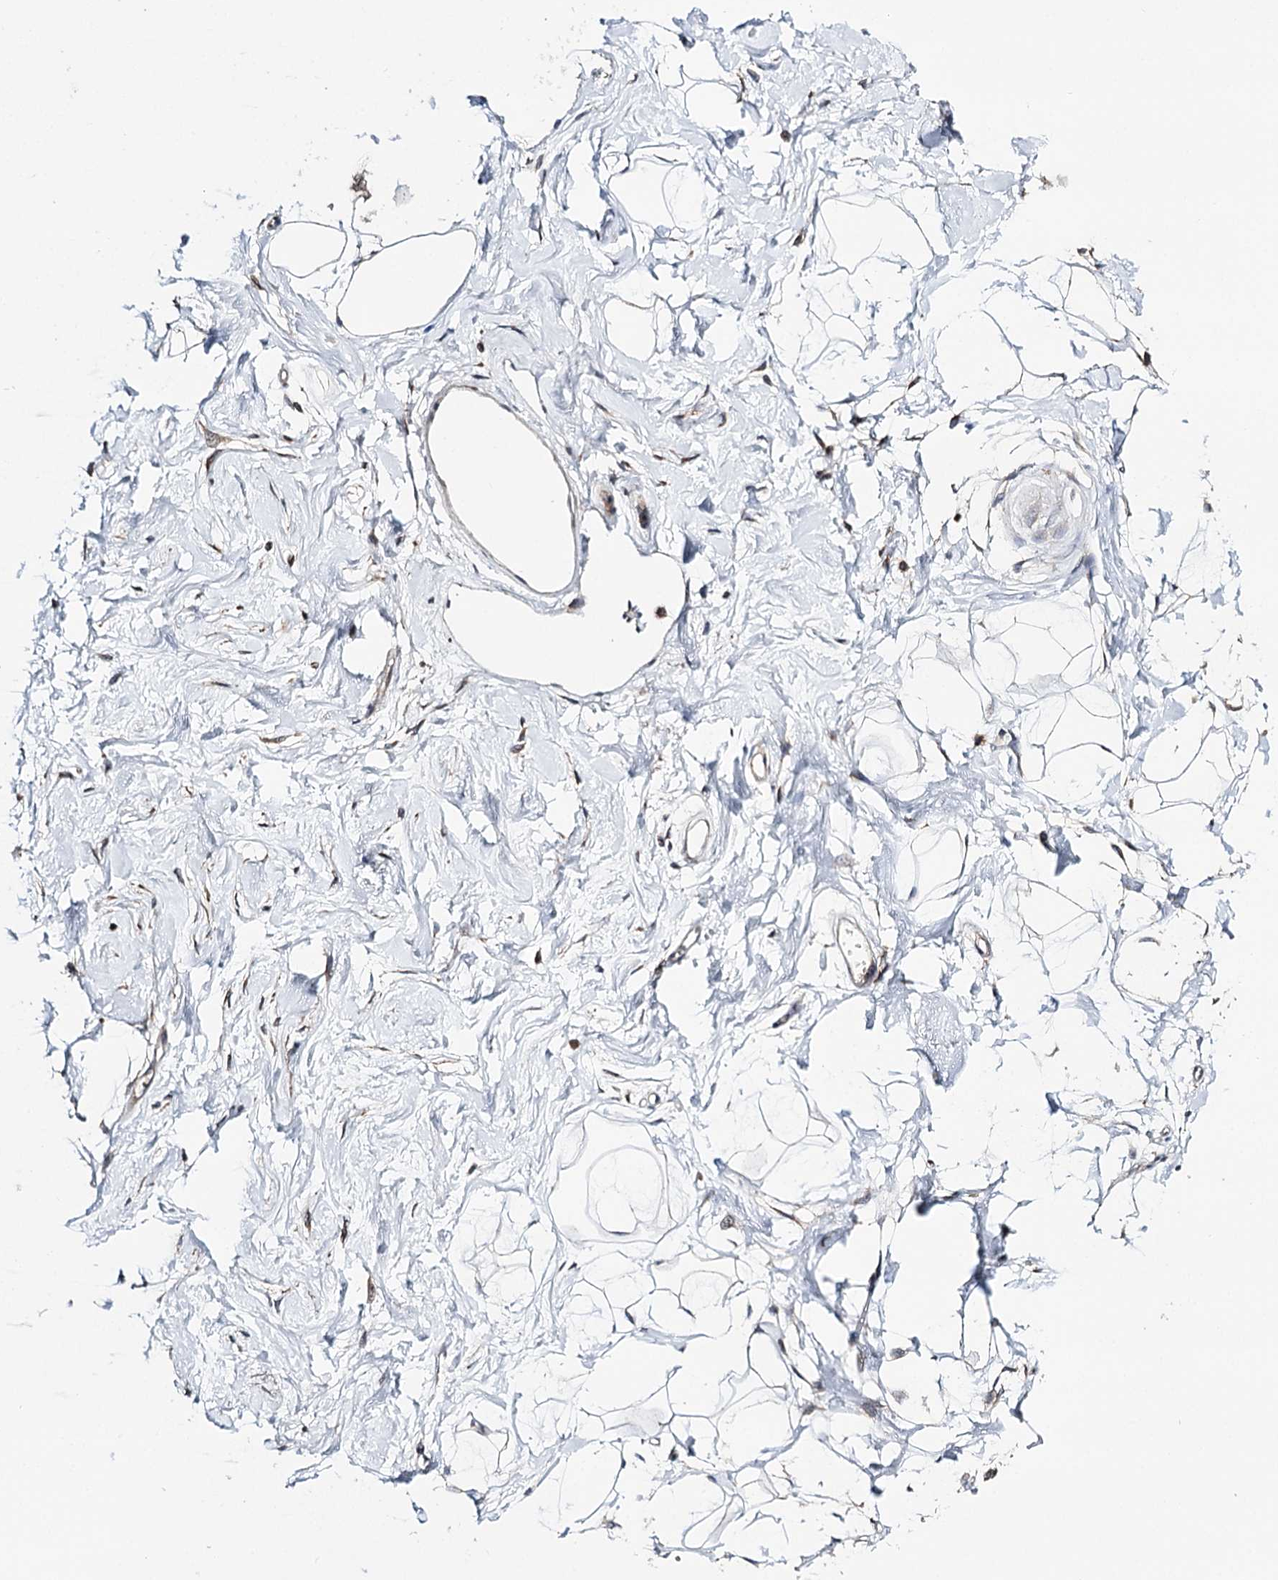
{"staining": {"intensity": "weak", "quantity": "<25%", "location": "cytoplasmic/membranous"}, "tissue": "breast", "cell_type": "Adipocytes", "image_type": "normal", "snomed": [{"axis": "morphology", "description": "Normal tissue, NOS"}, {"axis": "topography", "description": "Breast"}], "caption": "Immunohistochemical staining of benign breast reveals no significant positivity in adipocytes. The staining is performed using DAB (3,3'-diaminobenzidine) brown chromogen with nuclei counter-stained in using hematoxylin.", "gene": "CFAP46", "patient": {"sex": "female", "age": 45}}